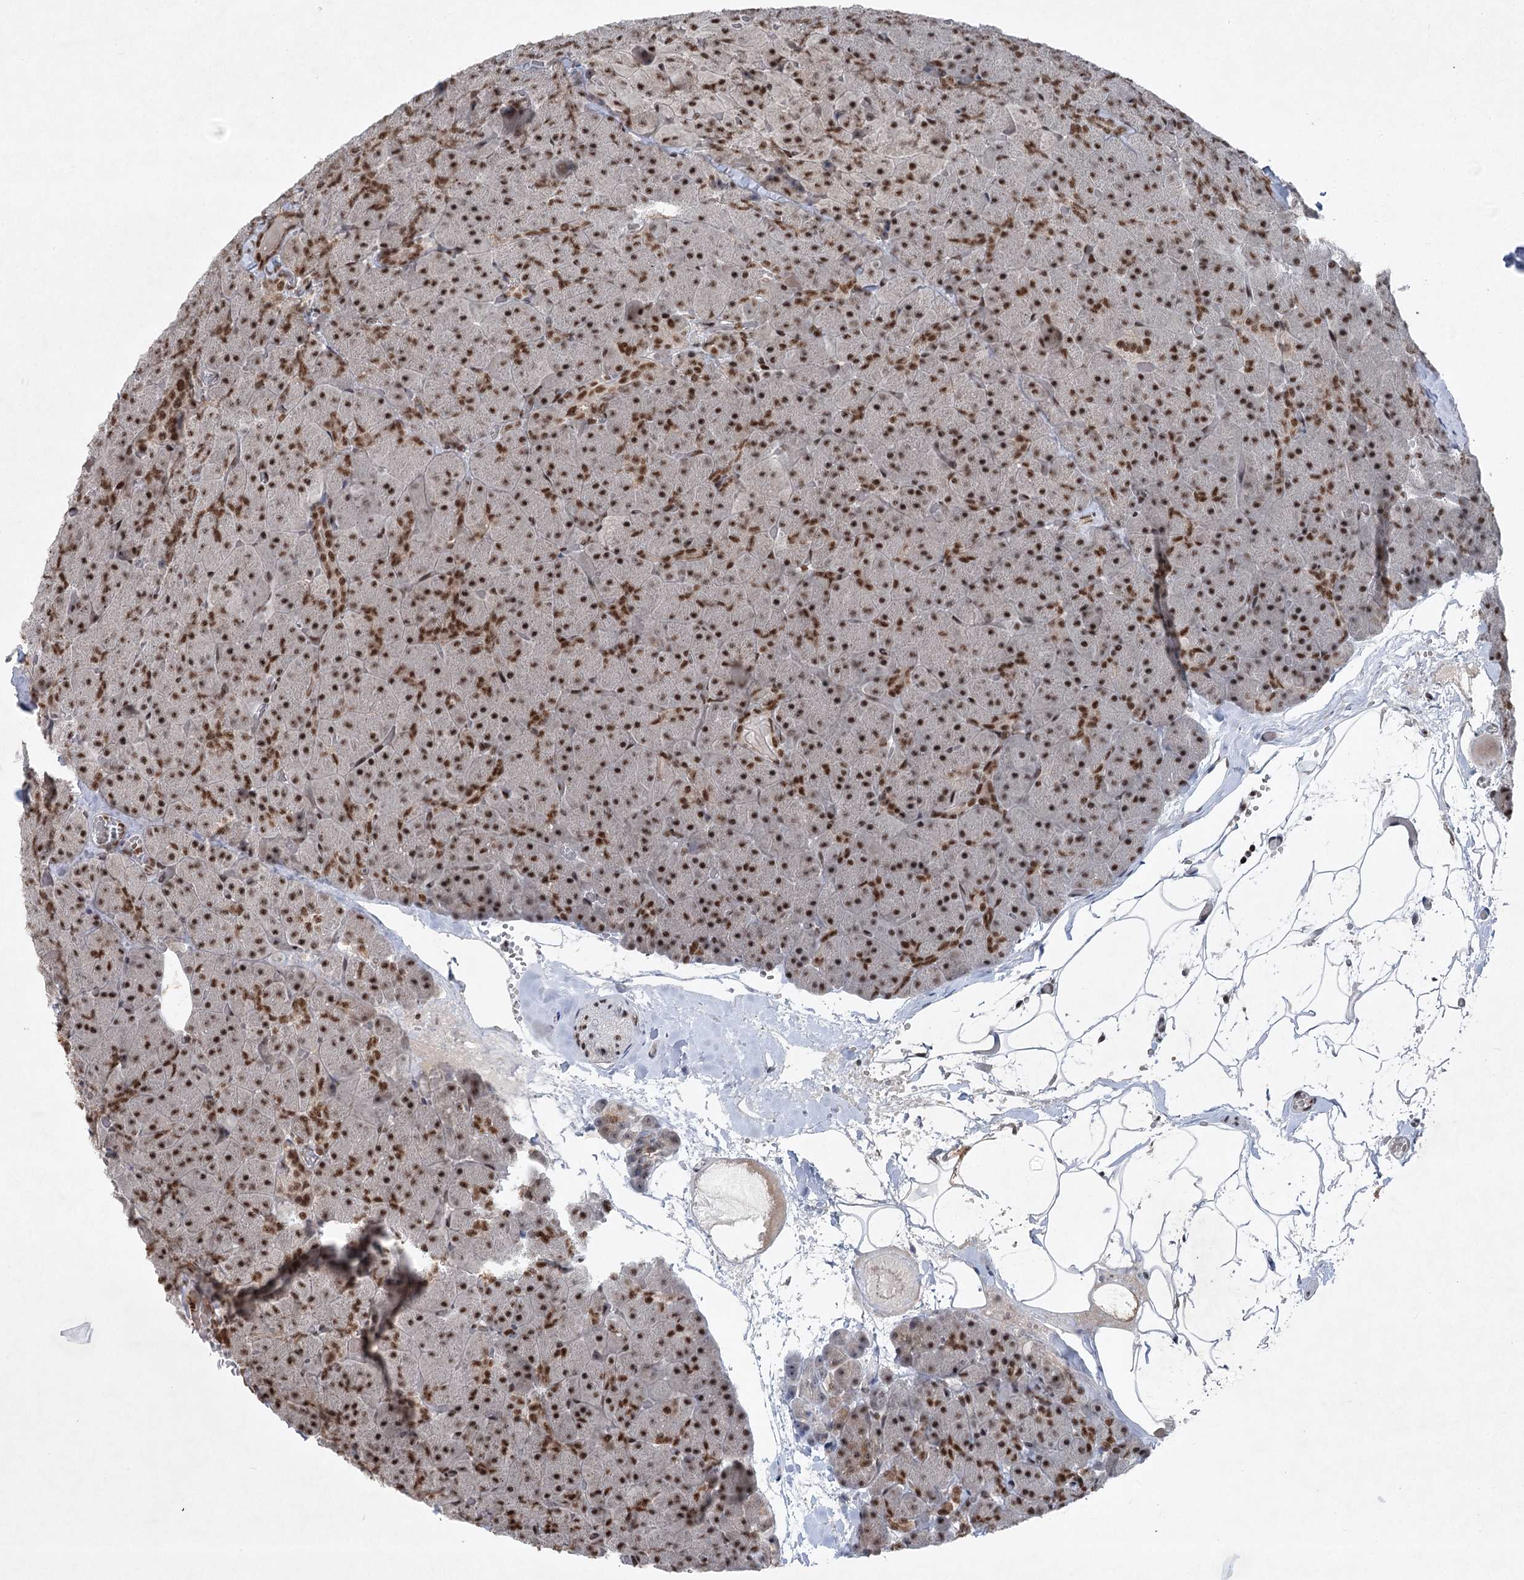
{"staining": {"intensity": "strong", "quantity": ">75%", "location": "nuclear"}, "tissue": "pancreas", "cell_type": "Exocrine glandular cells", "image_type": "normal", "snomed": [{"axis": "morphology", "description": "Normal tissue, NOS"}, {"axis": "topography", "description": "Pancreas"}], "caption": "The micrograph demonstrates staining of normal pancreas, revealing strong nuclear protein expression (brown color) within exocrine glandular cells. The staining was performed using DAB (3,3'-diaminobenzidine), with brown indicating positive protein expression. Nuclei are stained blue with hematoxylin.", "gene": "CGGBP1", "patient": {"sex": "male", "age": 36}}